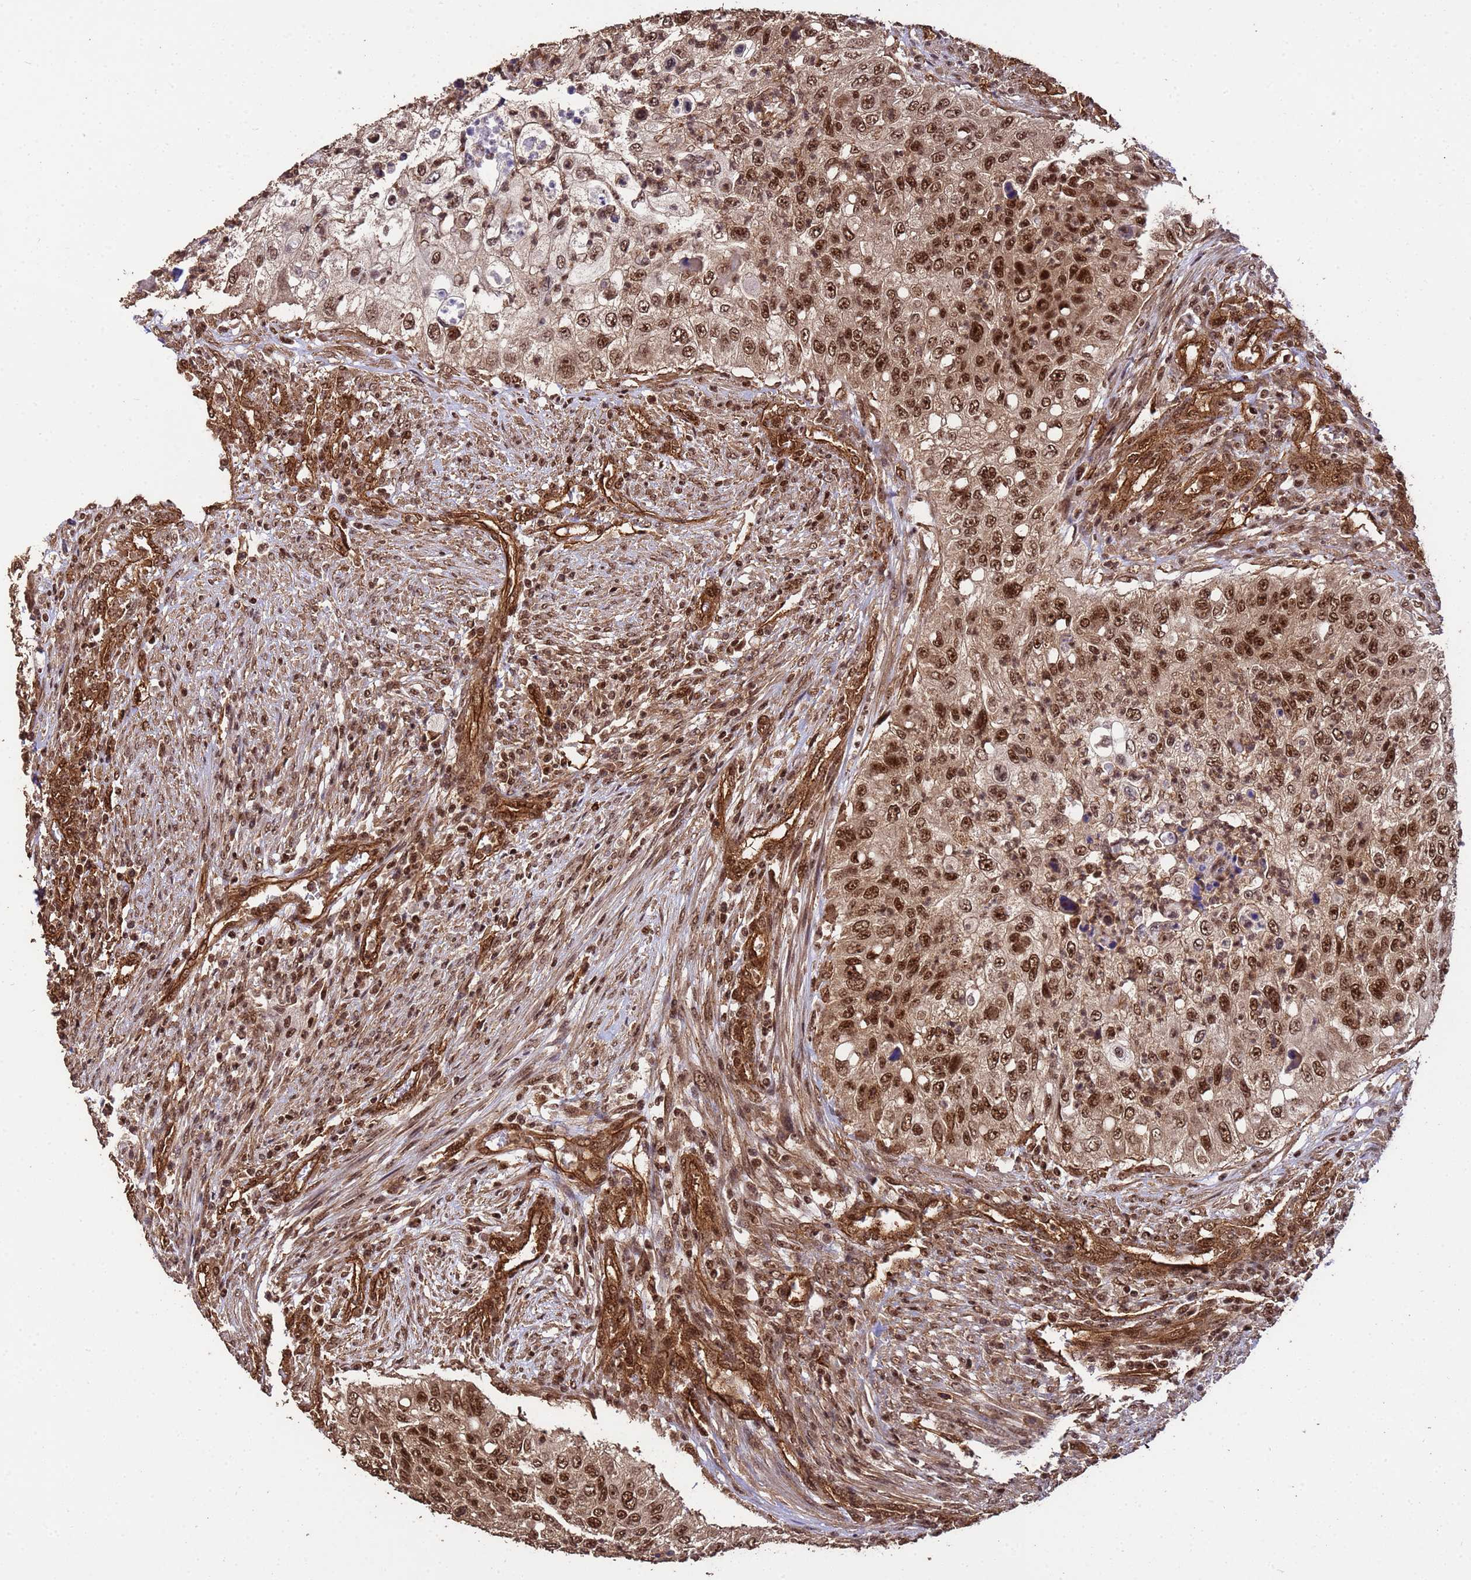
{"staining": {"intensity": "strong", "quantity": ">75%", "location": "cytoplasmic/membranous,nuclear"}, "tissue": "urothelial cancer", "cell_type": "Tumor cells", "image_type": "cancer", "snomed": [{"axis": "morphology", "description": "Urothelial carcinoma, High grade"}, {"axis": "topography", "description": "Urinary bladder"}], "caption": "High-magnification brightfield microscopy of high-grade urothelial carcinoma stained with DAB (3,3'-diaminobenzidine) (brown) and counterstained with hematoxylin (blue). tumor cells exhibit strong cytoplasmic/membranous and nuclear expression is present in approximately>75% of cells.", "gene": "SYF2", "patient": {"sex": "female", "age": 60}}